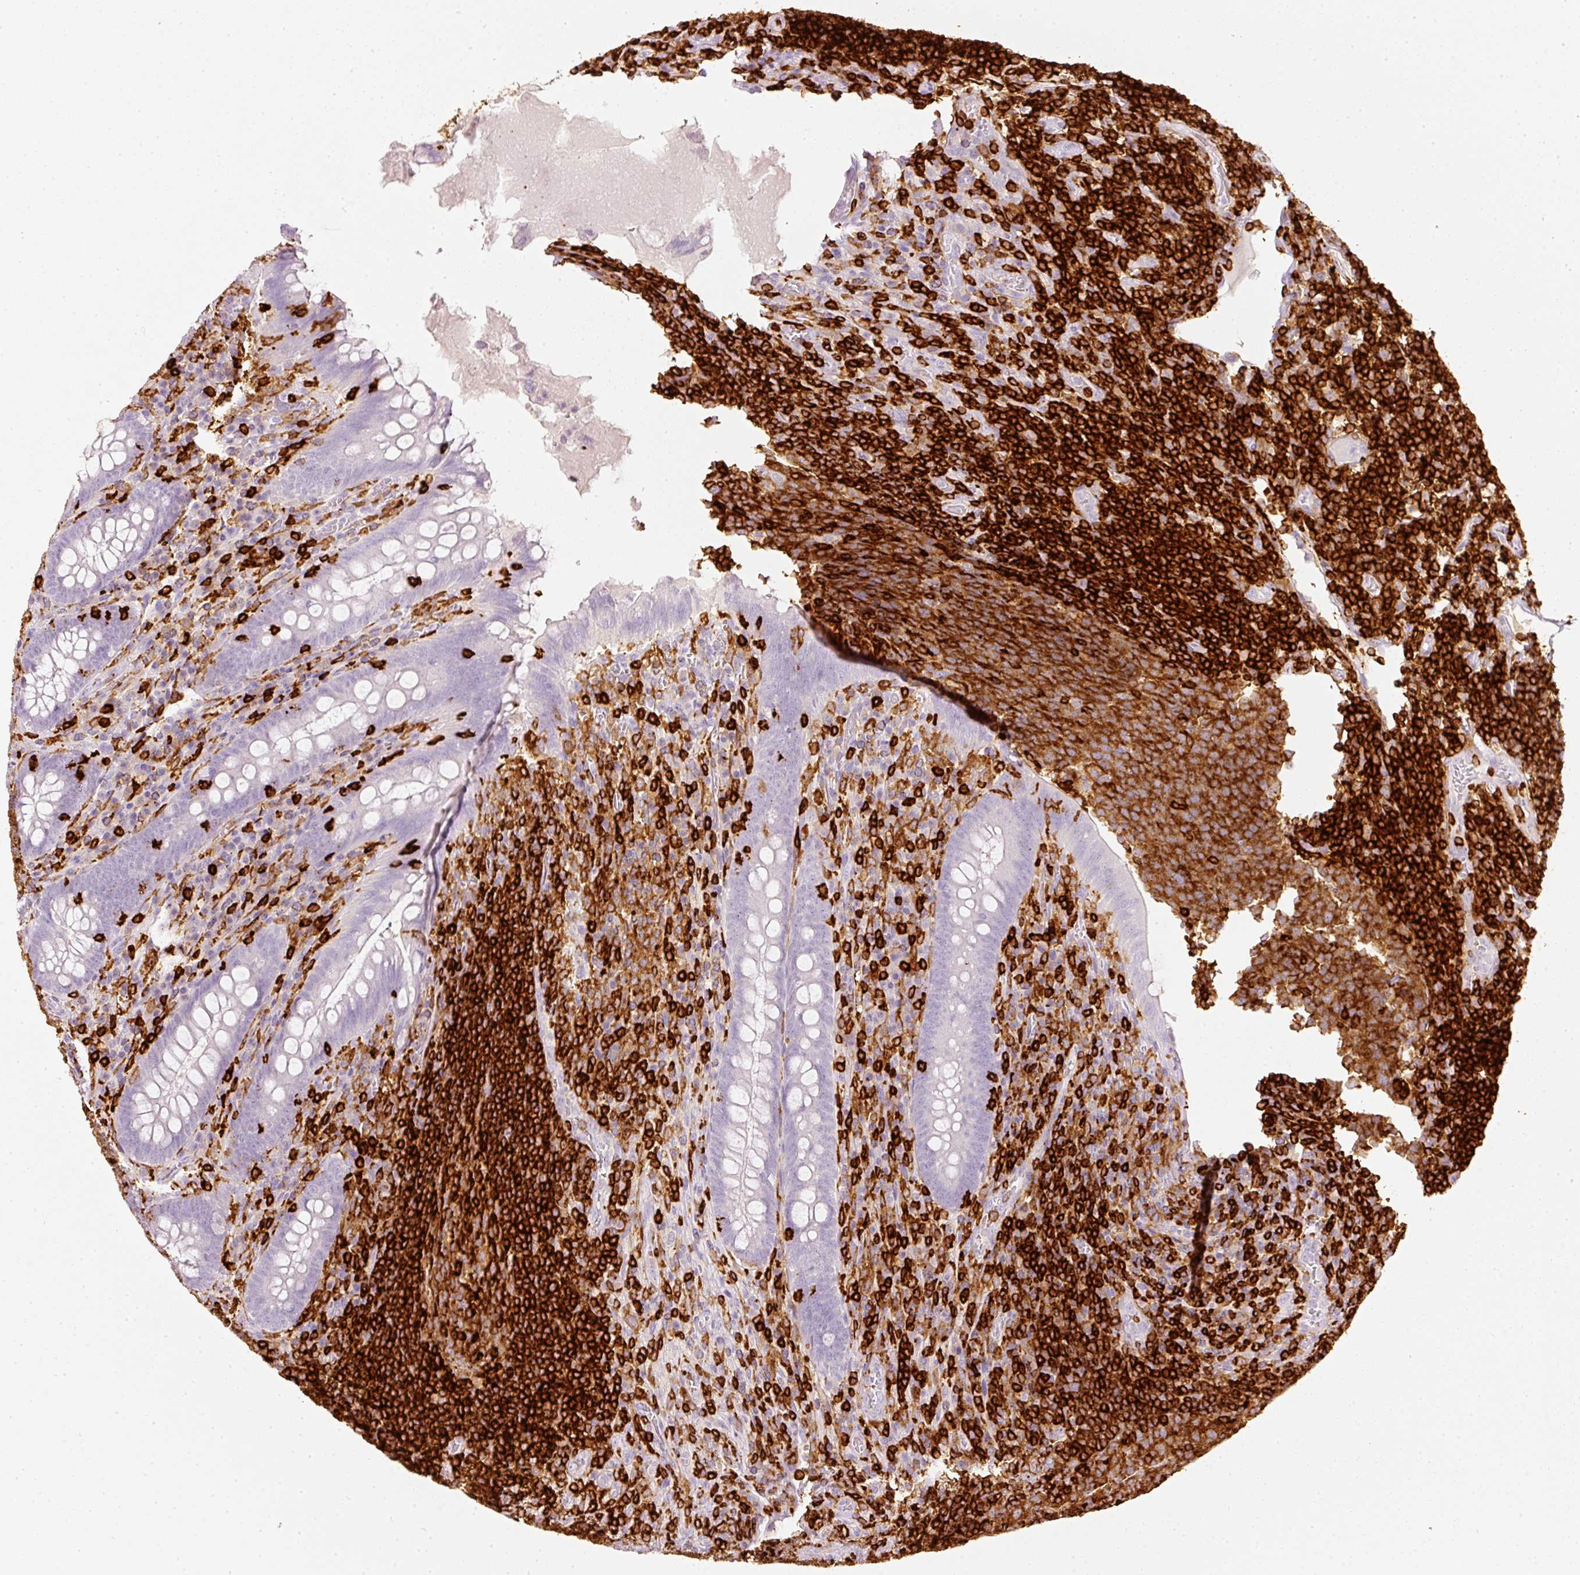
{"staining": {"intensity": "negative", "quantity": "none", "location": "none"}, "tissue": "appendix", "cell_type": "Glandular cells", "image_type": "normal", "snomed": [{"axis": "morphology", "description": "Normal tissue, NOS"}, {"axis": "topography", "description": "Appendix"}], "caption": "High power microscopy photomicrograph of an immunohistochemistry (IHC) histopathology image of benign appendix, revealing no significant staining in glandular cells. (IHC, brightfield microscopy, high magnification).", "gene": "EVL", "patient": {"sex": "female", "age": 43}}